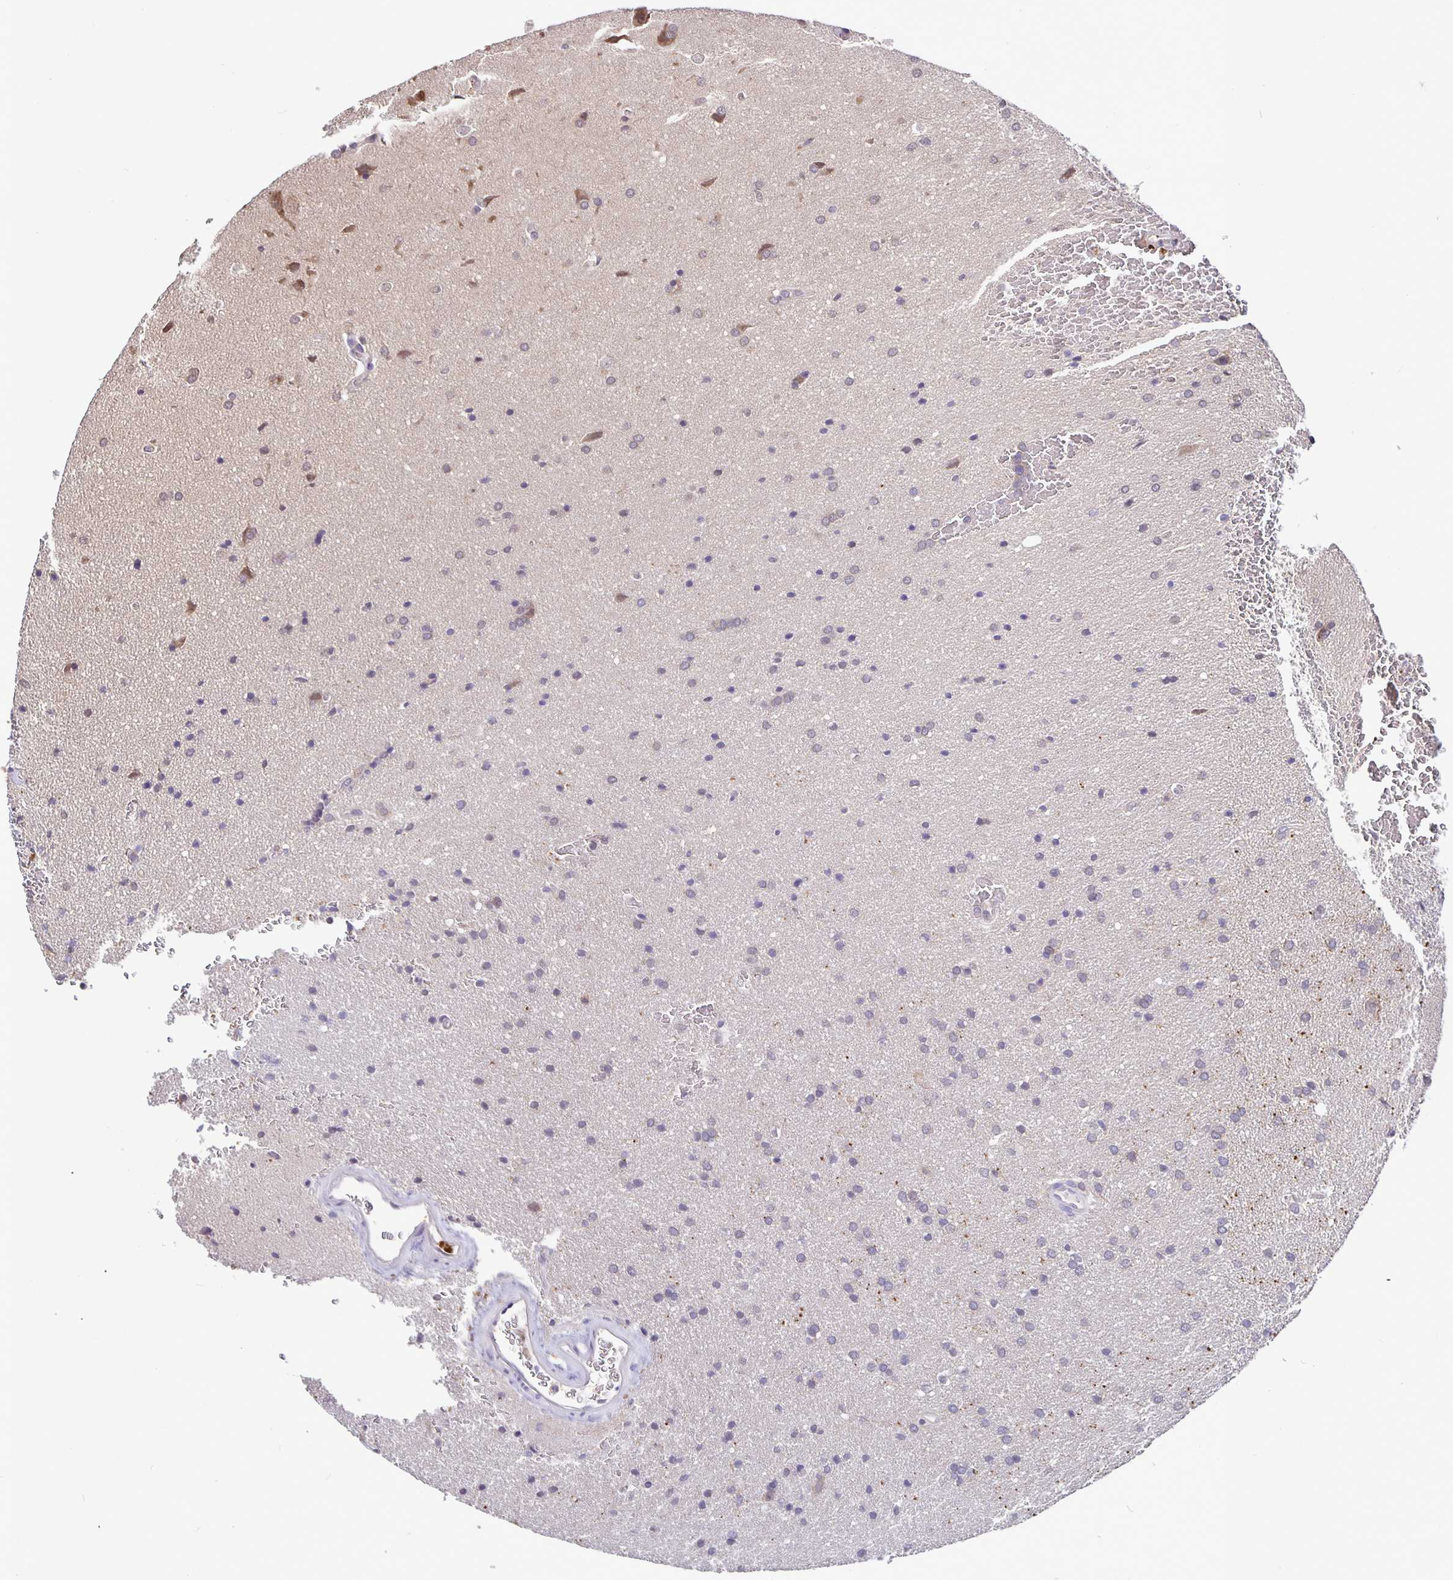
{"staining": {"intensity": "negative", "quantity": "none", "location": "none"}, "tissue": "glioma", "cell_type": "Tumor cells", "image_type": "cancer", "snomed": [{"axis": "morphology", "description": "Glioma, malignant, Low grade"}, {"axis": "topography", "description": "Brain"}], "caption": "Immunohistochemical staining of human glioma exhibits no significant expression in tumor cells.", "gene": "FEM1C", "patient": {"sex": "female", "age": 34}}